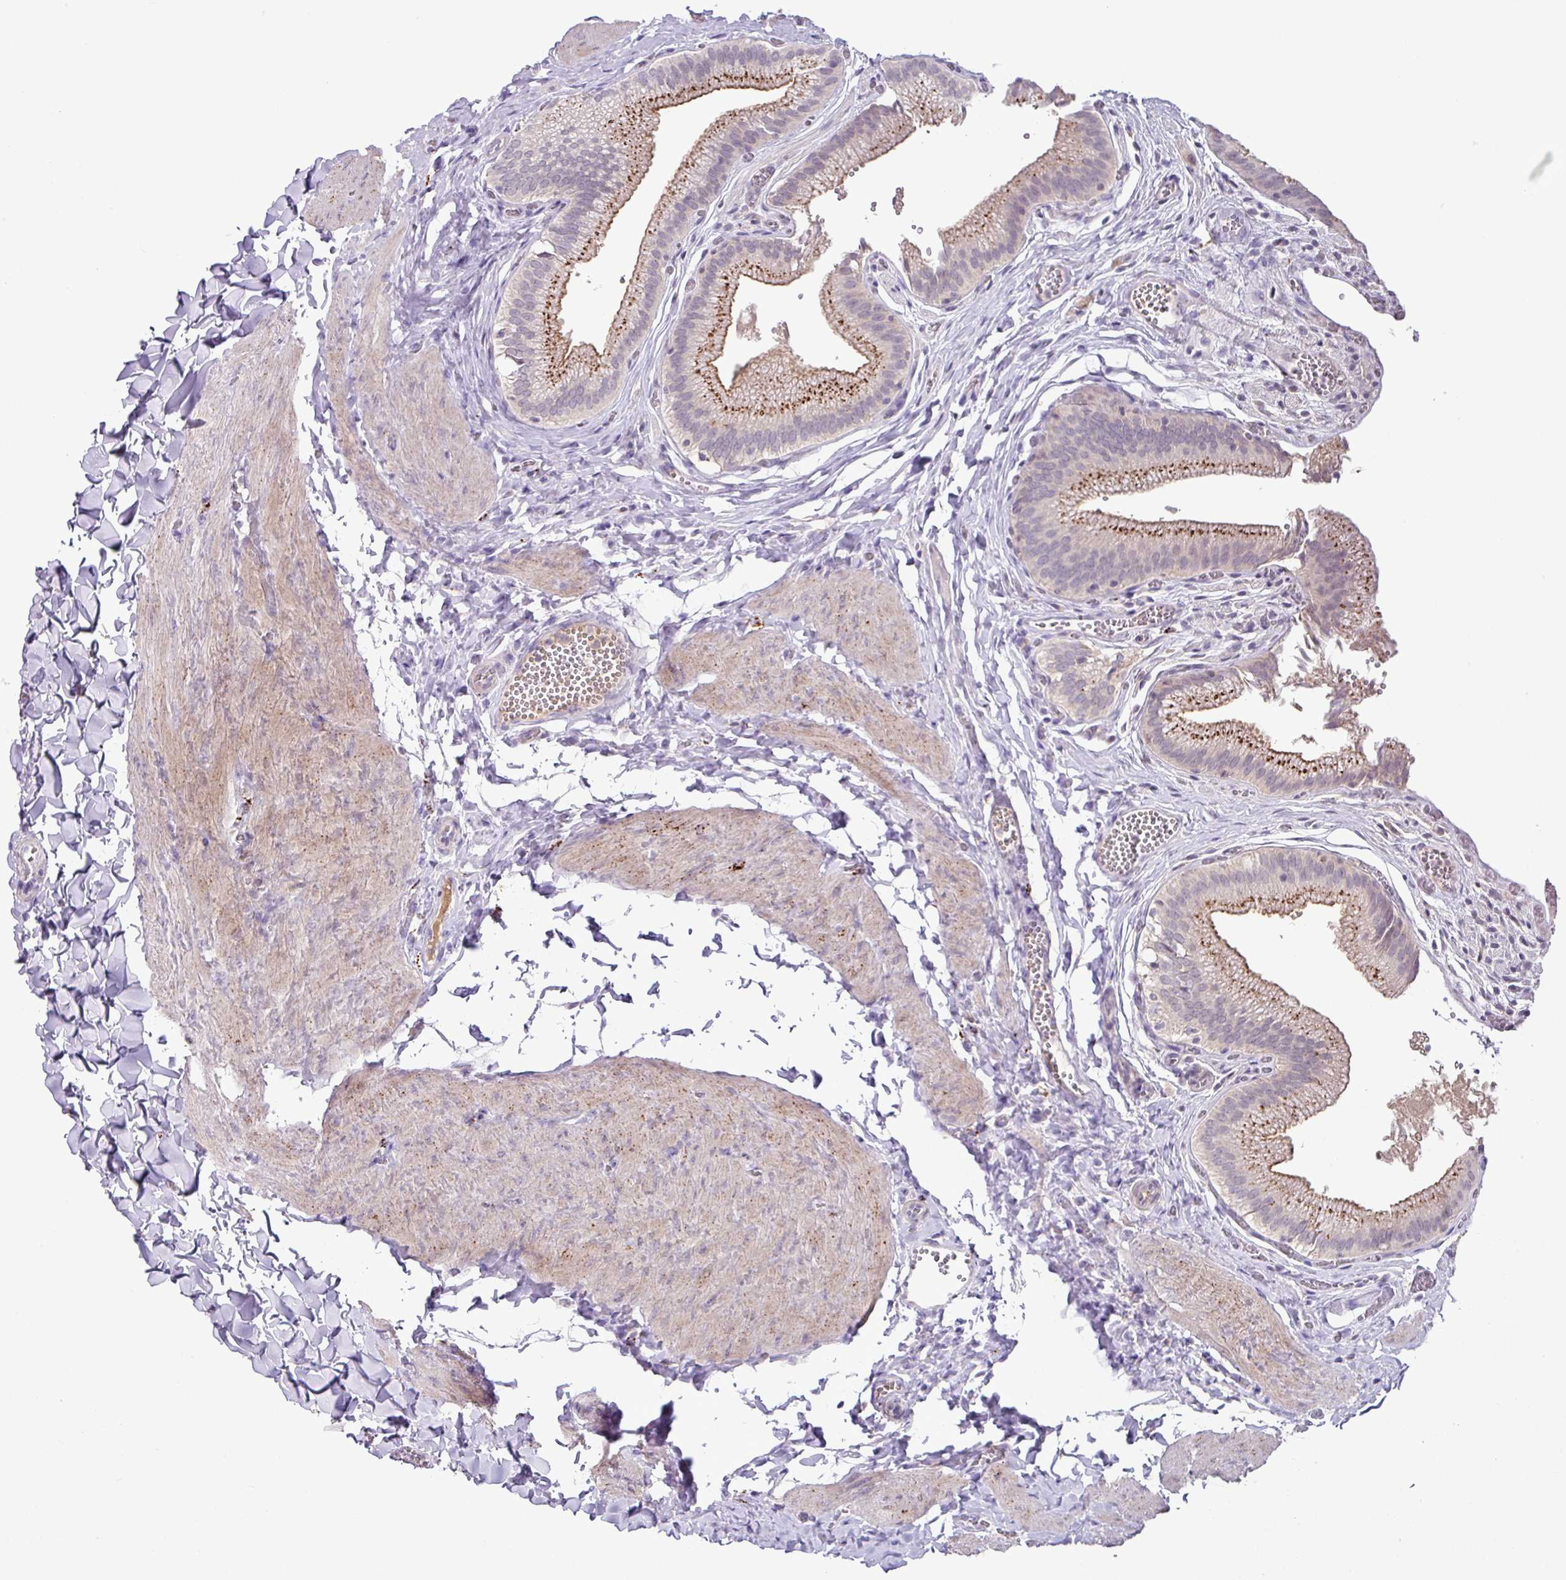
{"staining": {"intensity": "moderate", "quantity": "25%-75%", "location": "cytoplasmic/membranous"}, "tissue": "gallbladder", "cell_type": "Glandular cells", "image_type": "normal", "snomed": [{"axis": "morphology", "description": "Normal tissue, NOS"}, {"axis": "topography", "description": "Gallbladder"}, {"axis": "topography", "description": "Peripheral nerve tissue"}], "caption": "This image exhibits immunohistochemistry staining of benign human gallbladder, with medium moderate cytoplasmic/membranous expression in about 25%-75% of glandular cells.", "gene": "PLEKHH3", "patient": {"sex": "male", "age": 17}}